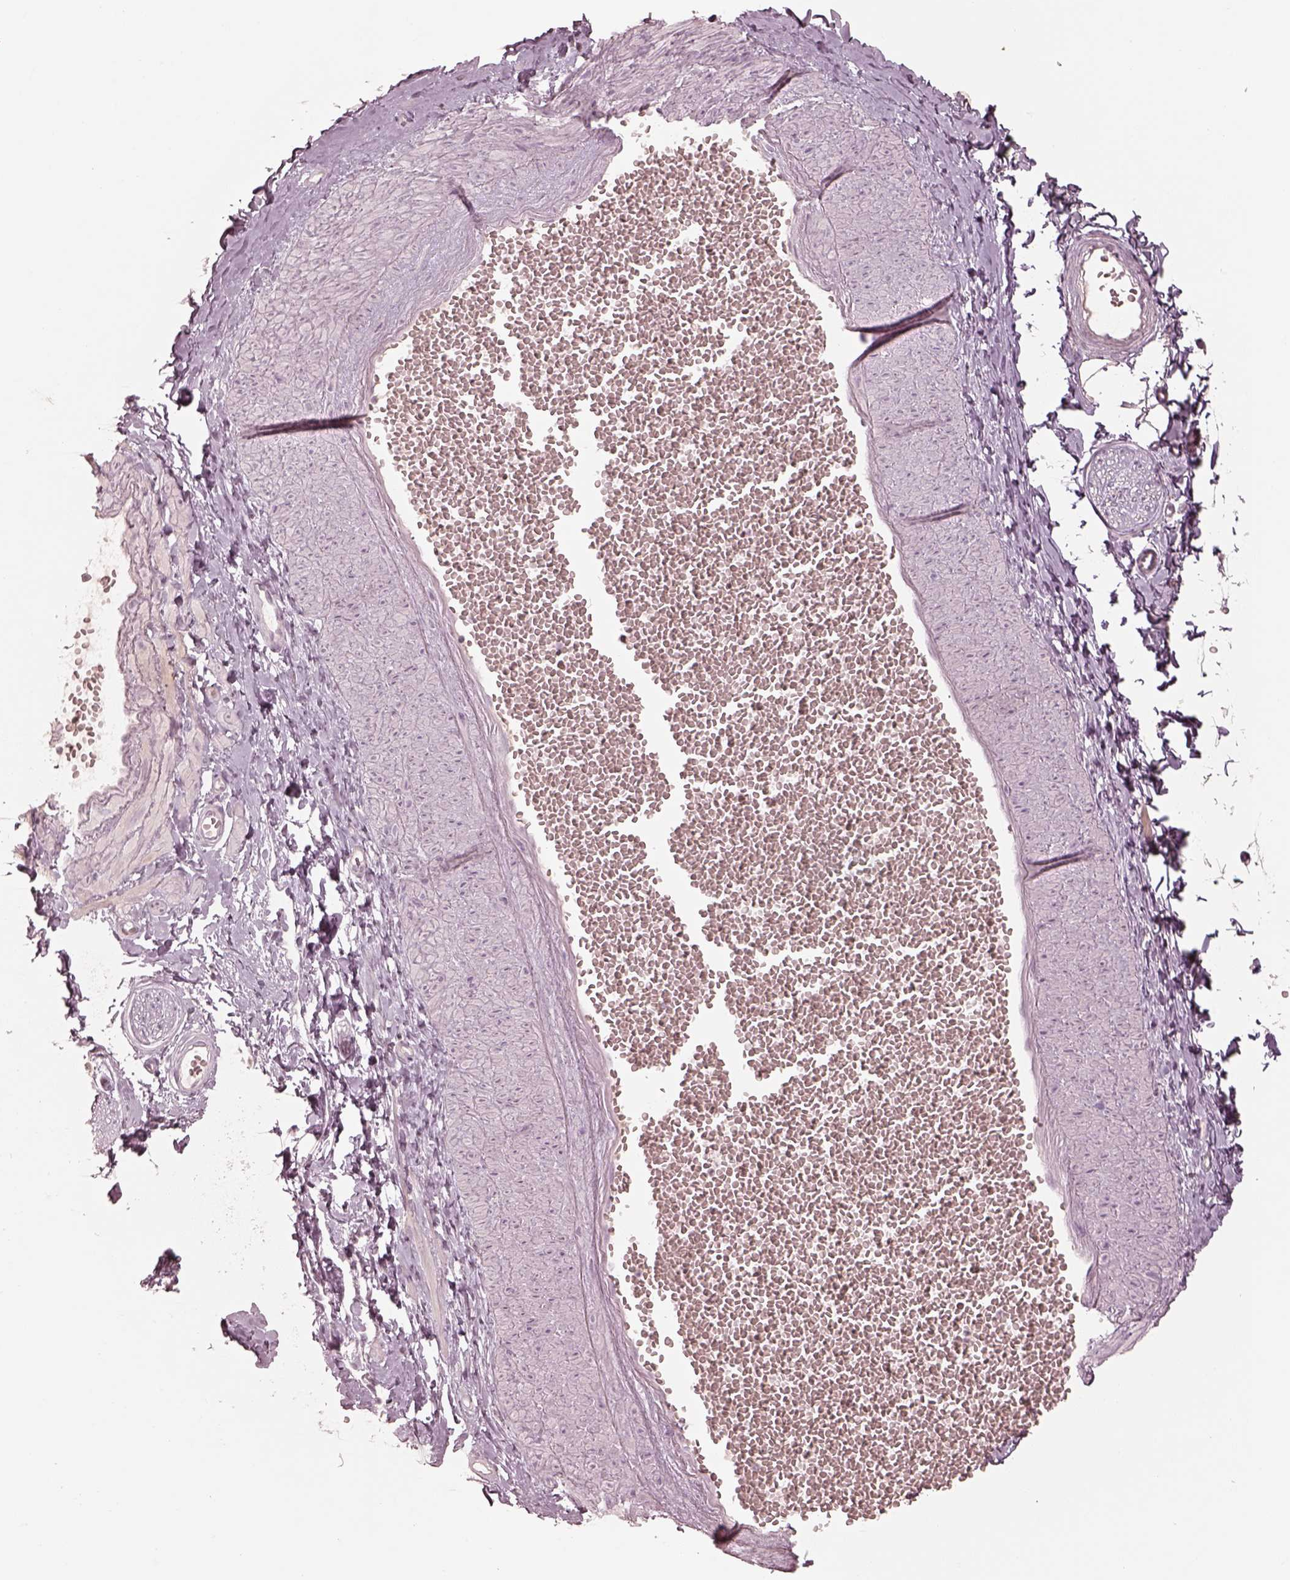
{"staining": {"intensity": "negative", "quantity": "none", "location": "none"}, "tissue": "adipose tissue", "cell_type": "Adipocytes", "image_type": "normal", "snomed": [{"axis": "morphology", "description": "Normal tissue, NOS"}, {"axis": "topography", "description": "Smooth muscle"}, {"axis": "topography", "description": "Peripheral nerve tissue"}], "caption": "Human adipose tissue stained for a protein using IHC exhibits no staining in adipocytes.", "gene": "SPATA6L", "patient": {"sex": "male", "age": 22}}